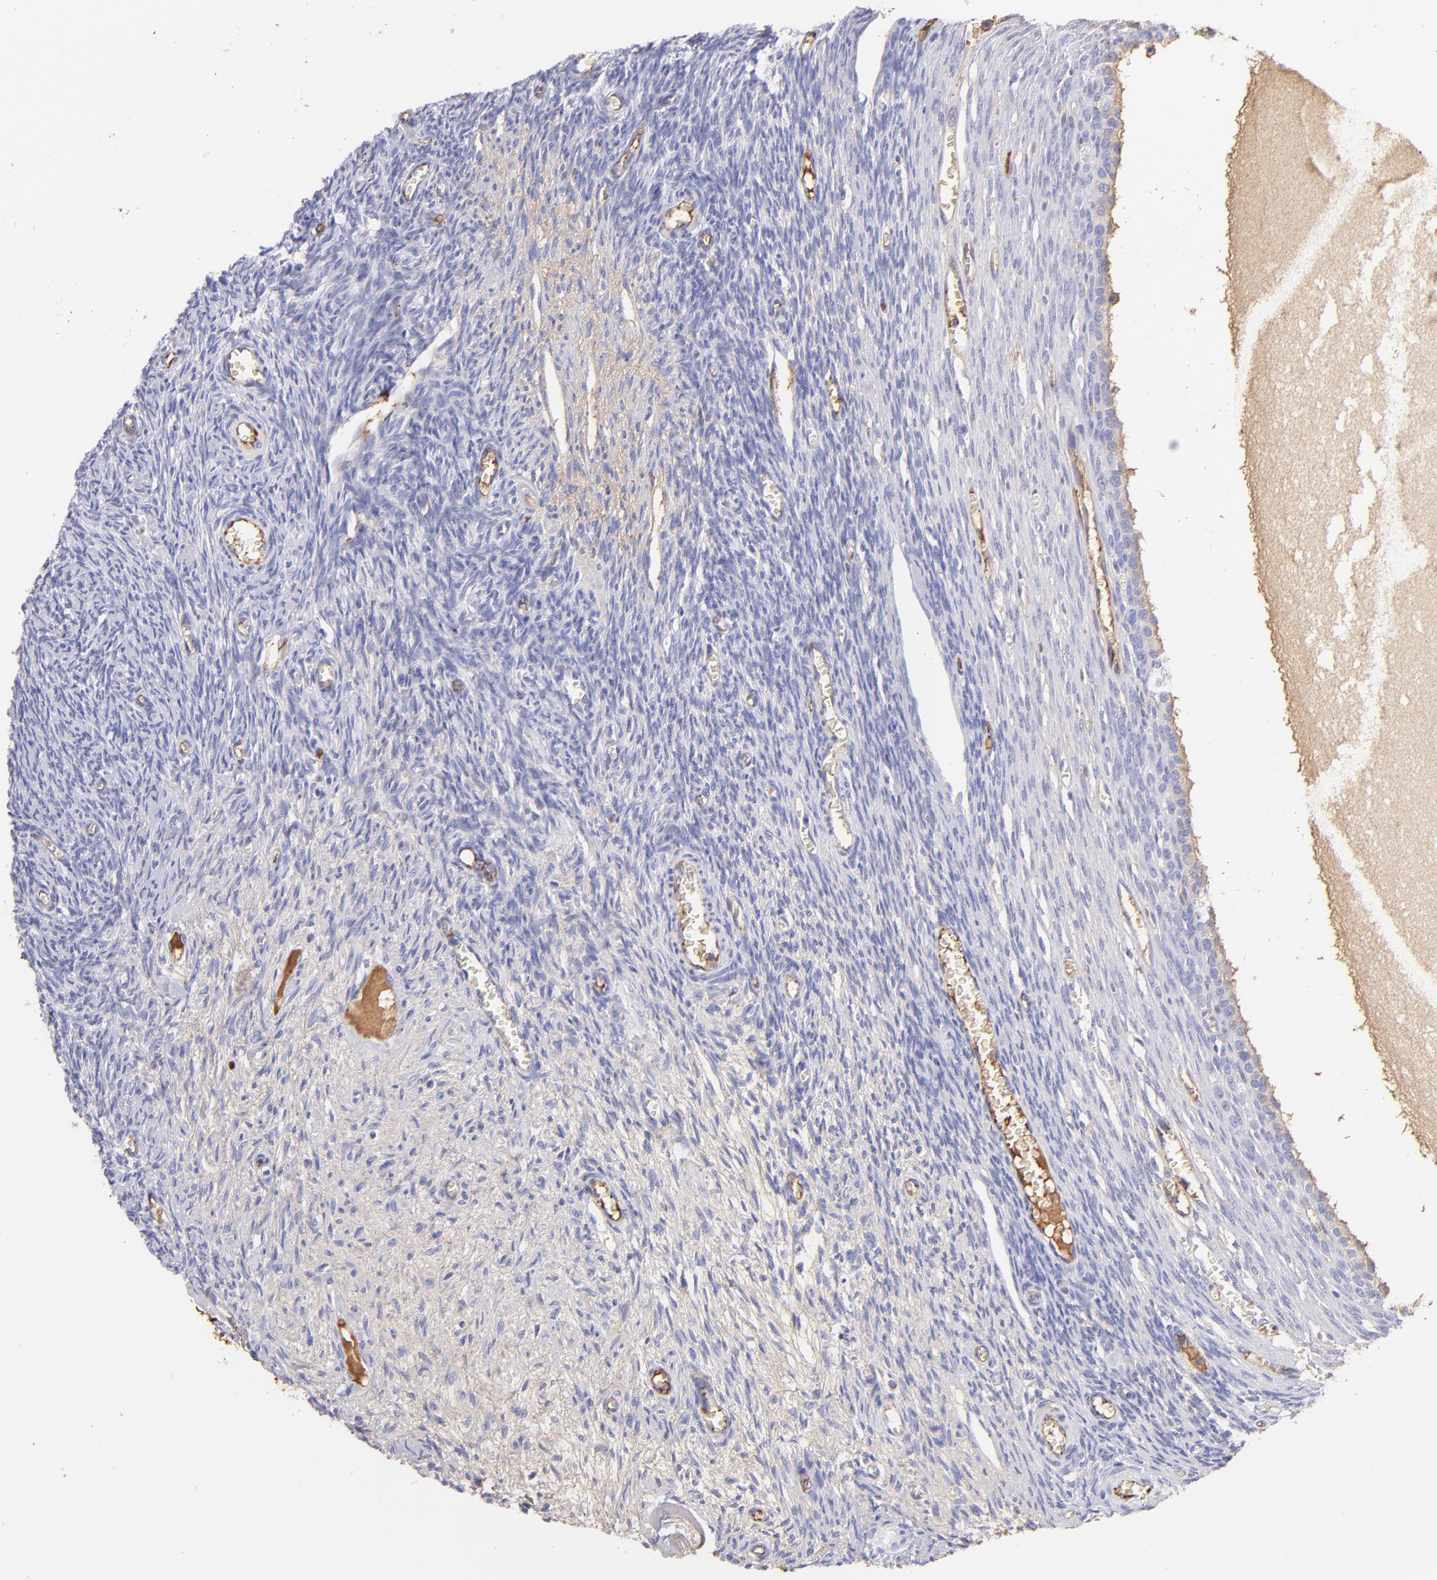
{"staining": {"intensity": "weak", "quantity": "25%-75%", "location": "cytoplasmic/membranous"}, "tissue": "ovary", "cell_type": "Ovarian stroma cells", "image_type": "normal", "snomed": [{"axis": "morphology", "description": "Normal tissue, NOS"}, {"axis": "topography", "description": "Ovary"}], "caption": "Ovary stained with a brown dye shows weak cytoplasmic/membranous positive expression in about 25%-75% of ovarian stroma cells.", "gene": "FGB", "patient": {"sex": "female", "age": 27}}